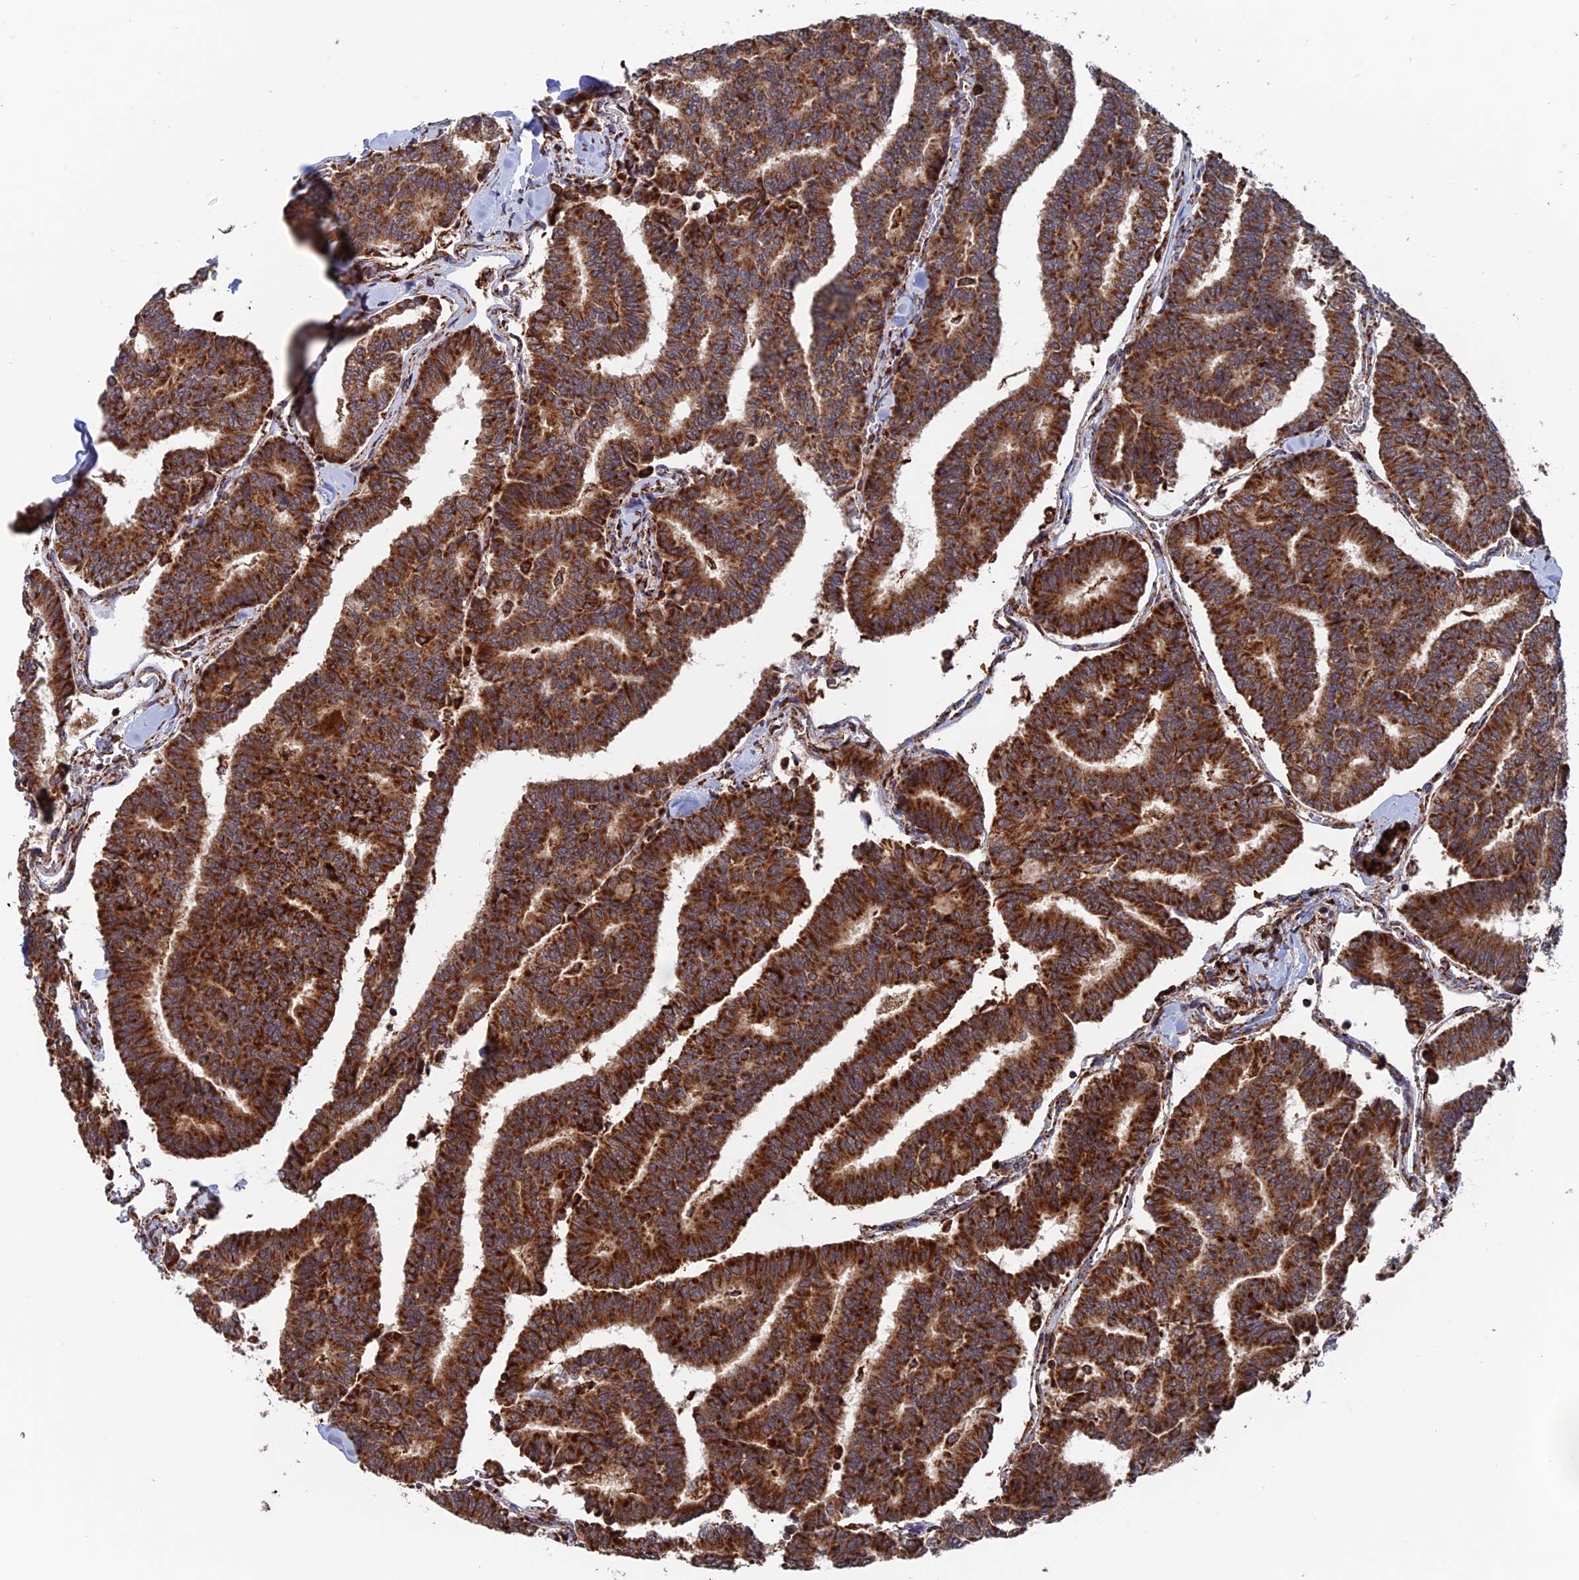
{"staining": {"intensity": "moderate", "quantity": ">75%", "location": "cytoplasmic/membranous"}, "tissue": "thyroid cancer", "cell_type": "Tumor cells", "image_type": "cancer", "snomed": [{"axis": "morphology", "description": "Papillary adenocarcinoma, NOS"}, {"axis": "topography", "description": "Thyroid gland"}], "caption": "This histopathology image exhibits IHC staining of human thyroid cancer, with medium moderate cytoplasmic/membranous staining in about >75% of tumor cells.", "gene": "DTYMK", "patient": {"sex": "female", "age": 35}}